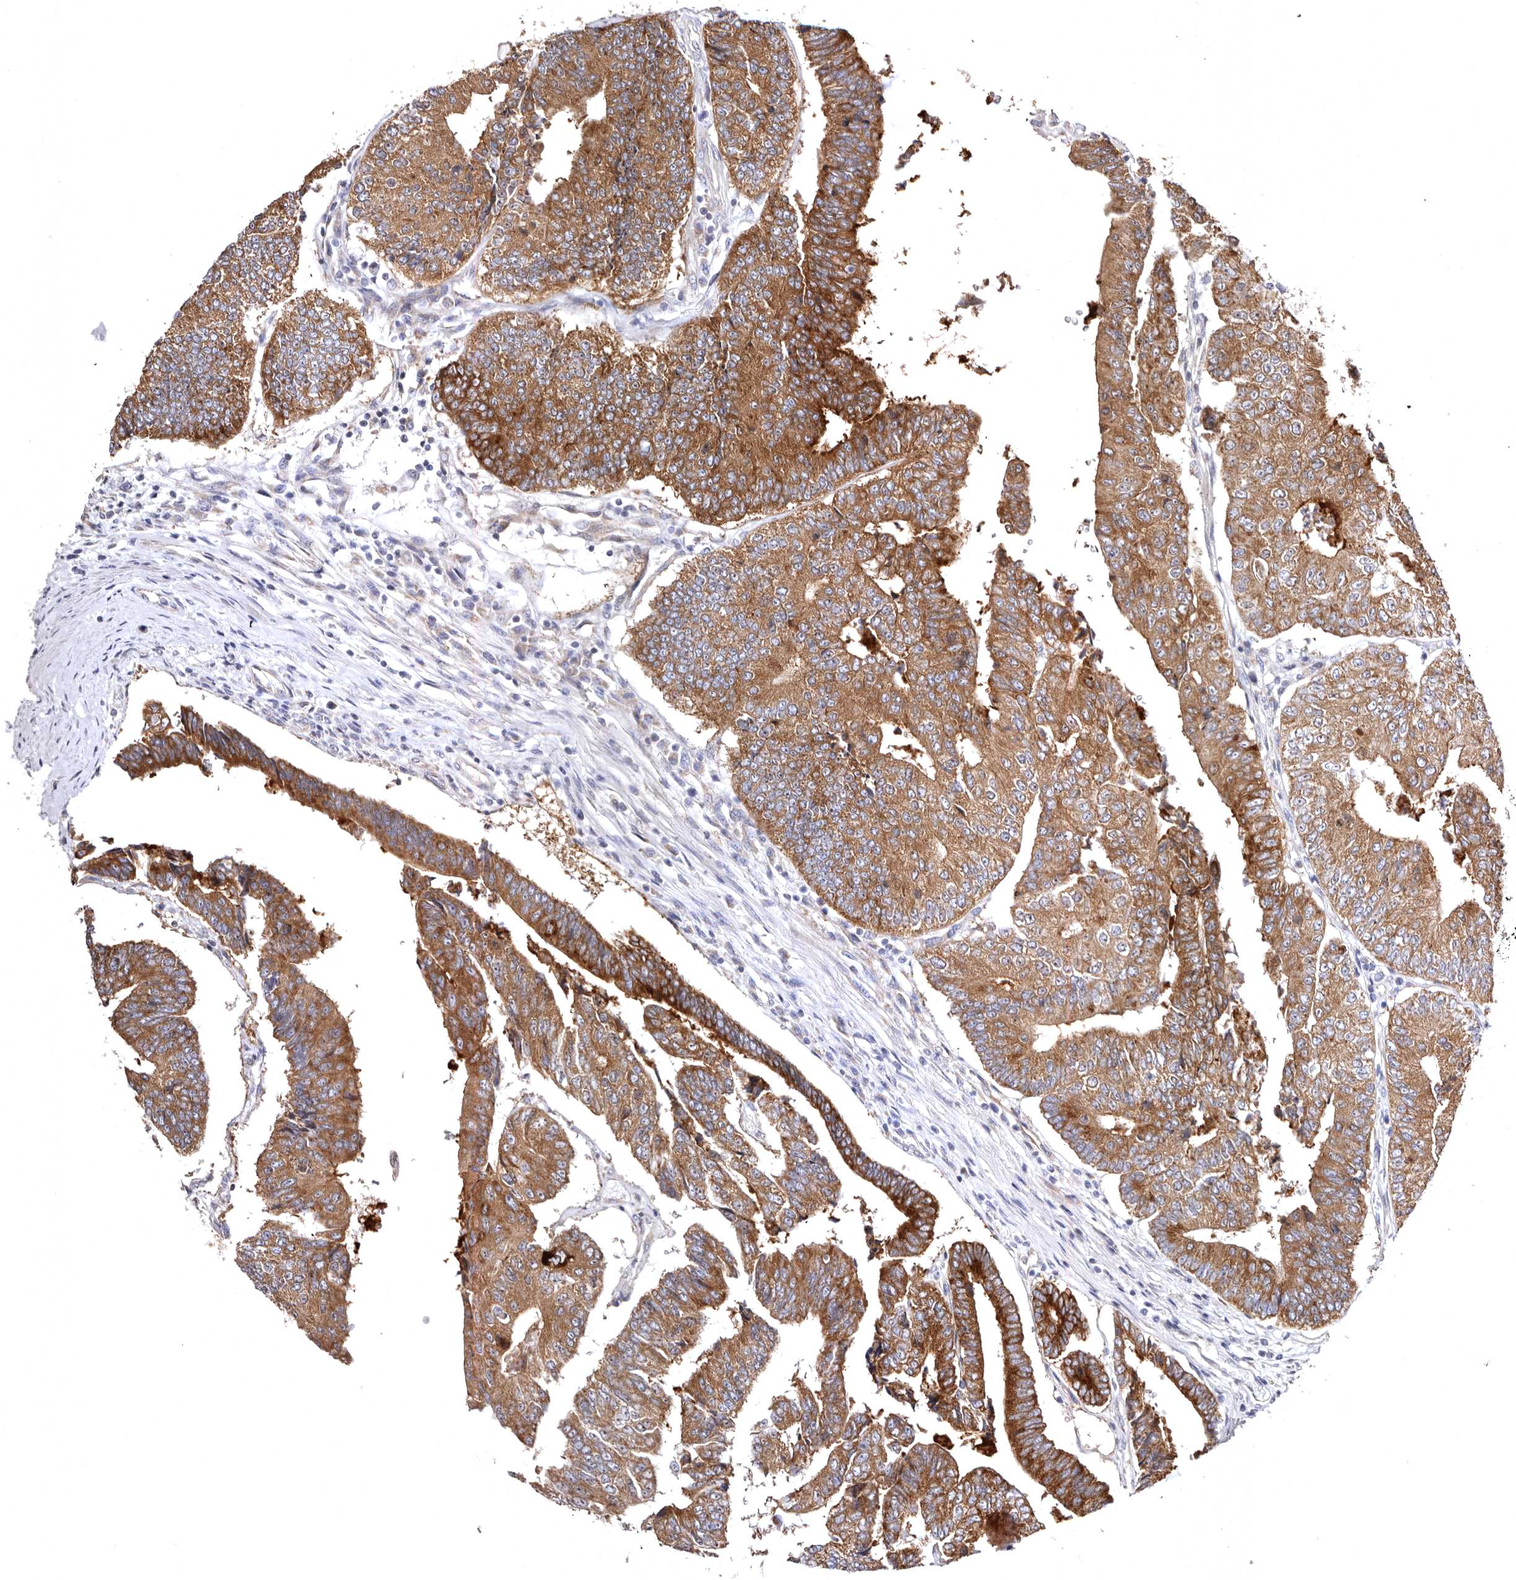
{"staining": {"intensity": "strong", "quantity": ">75%", "location": "cytoplasmic/membranous"}, "tissue": "colorectal cancer", "cell_type": "Tumor cells", "image_type": "cancer", "snomed": [{"axis": "morphology", "description": "Adenocarcinoma, NOS"}, {"axis": "topography", "description": "Colon"}], "caption": "An IHC image of tumor tissue is shown. Protein staining in brown labels strong cytoplasmic/membranous positivity in adenocarcinoma (colorectal) within tumor cells.", "gene": "BAIAP2L1", "patient": {"sex": "female", "age": 67}}